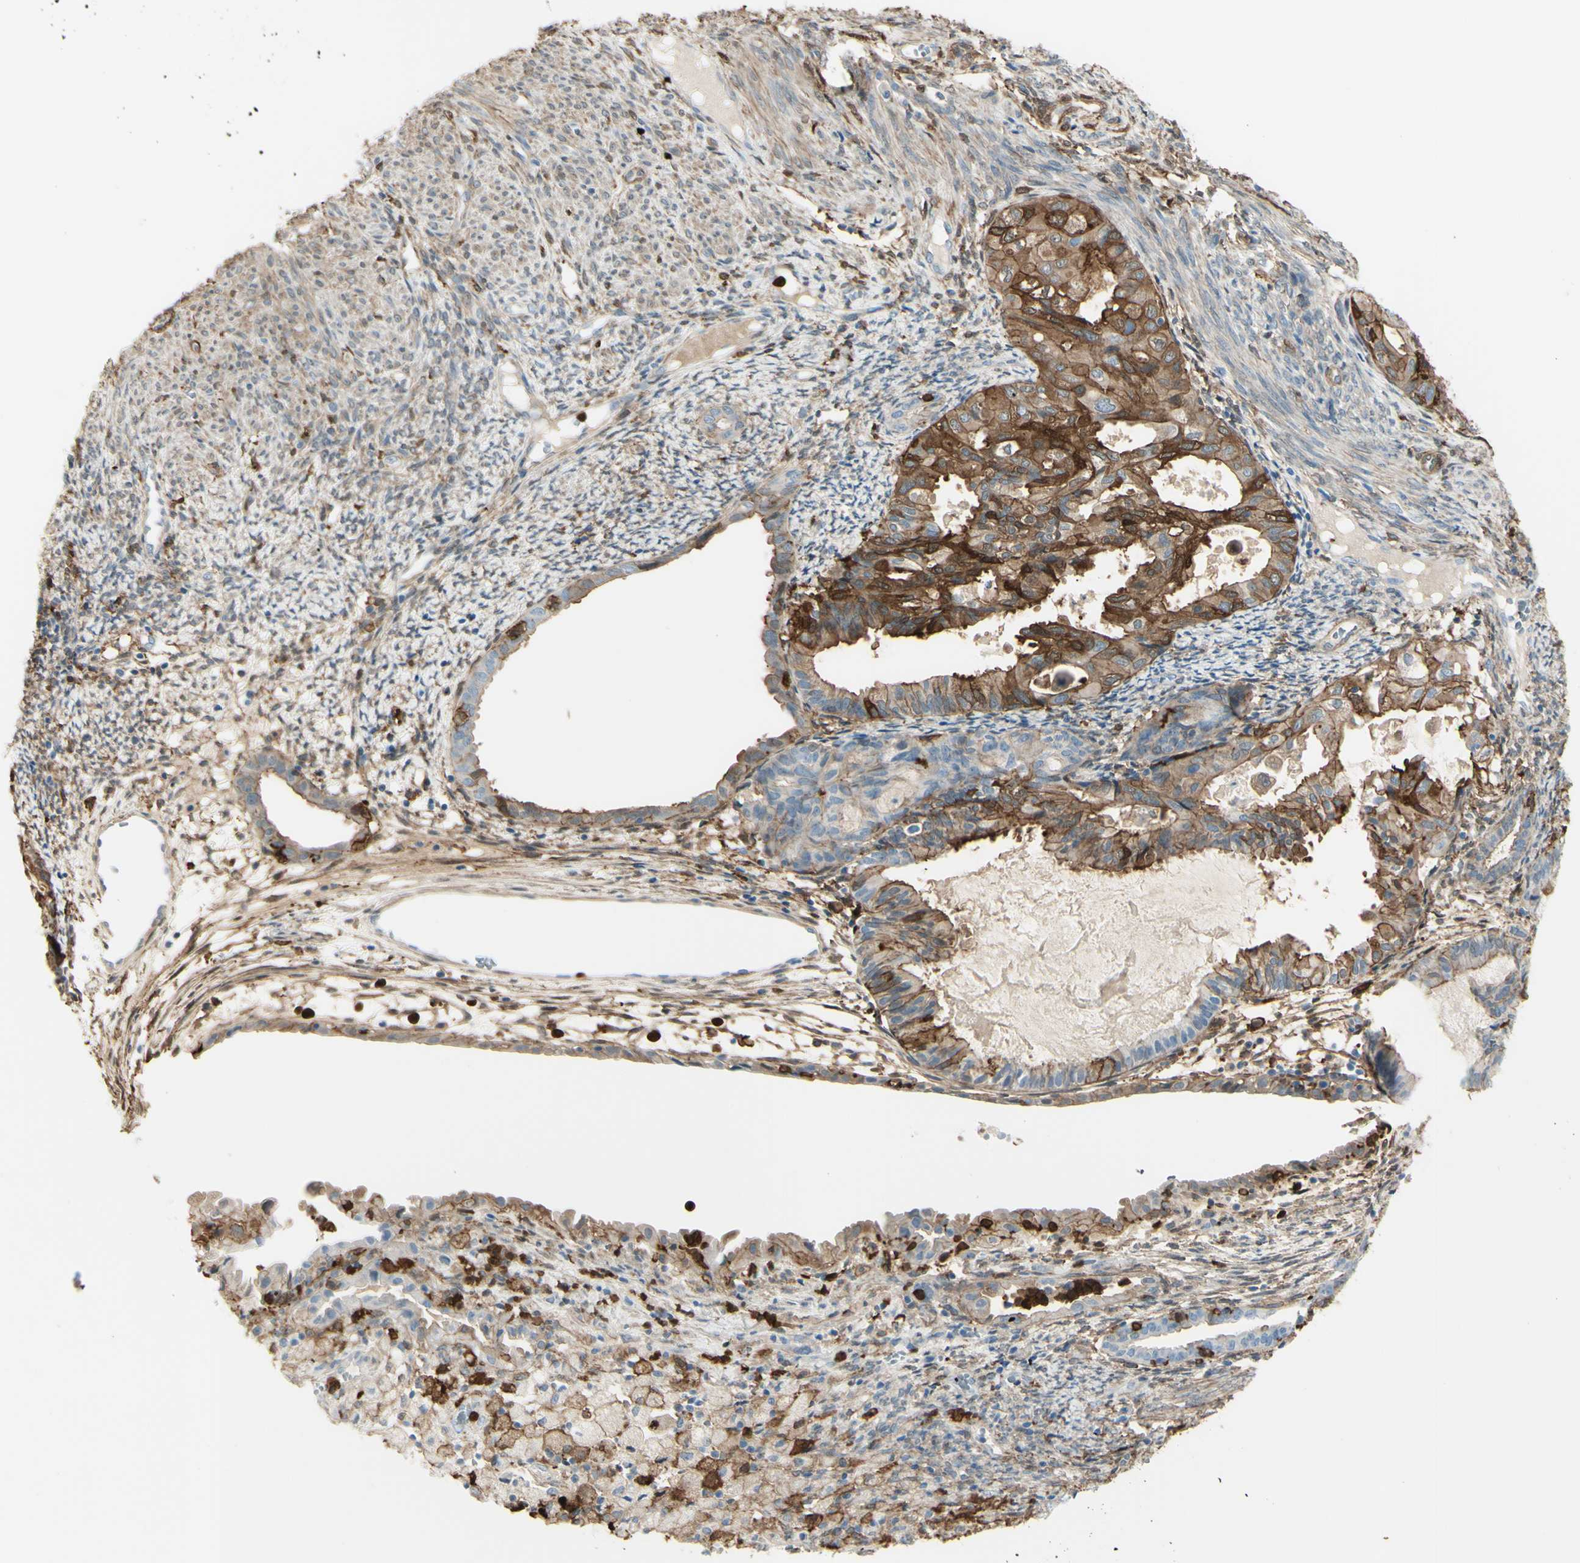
{"staining": {"intensity": "moderate", "quantity": "25%-75%", "location": "cytoplasmic/membranous"}, "tissue": "cervical cancer", "cell_type": "Tumor cells", "image_type": "cancer", "snomed": [{"axis": "morphology", "description": "Normal tissue, NOS"}, {"axis": "morphology", "description": "Adenocarcinoma, NOS"}, {"axis": "topography", "description": "Cervix"}, {"axis": "topography", "description": "Endometrium"}], "caption": "Tumor cells show medium levels of moderate cytoplasmic/membranous staining in about 25%-75% of cells in human cervical adenocarcinoma.", "gene": "GSN", "patient": {"sex": "female", "age": 86}}